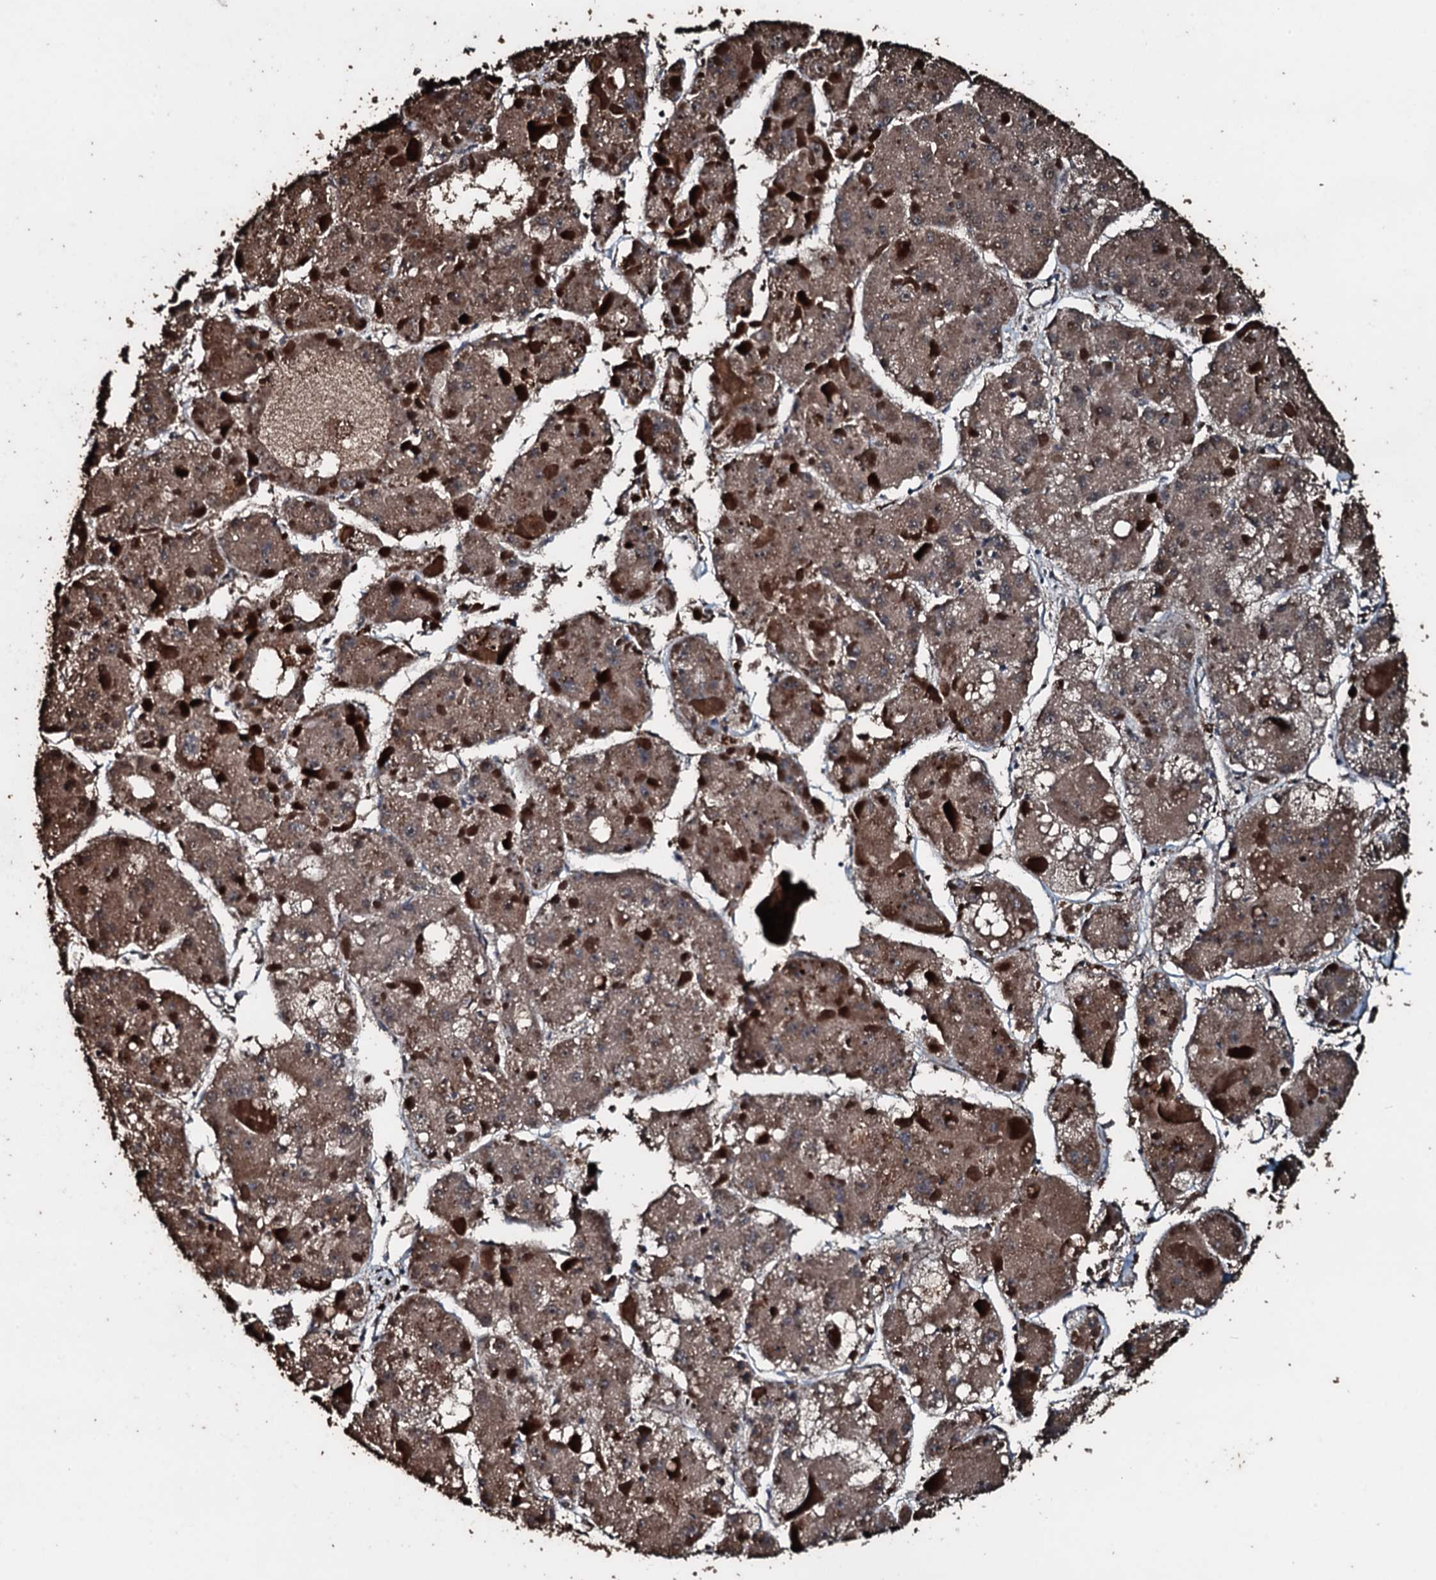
{"staining": {"intensity": "moderate", "quantity": ">75%", "location": "cytoplasmic/membranous,nuclear"}, "tissue": "liver cancer", "cell_type": "Tumor cells", "image_type": "cancer", "snomed": [{"axis": "morphology", "description": "Carcinoma, Hepatocellular, NOS"}, {"axis": "topography", "description": "Liver"}], "caption": "Liver cancer (hepatocellular carcinoma) stained with a protein marker shows moderate staining in tumor cells.", "gene": "FAAP24", "patient": {"sex": "female", "age": 73}}